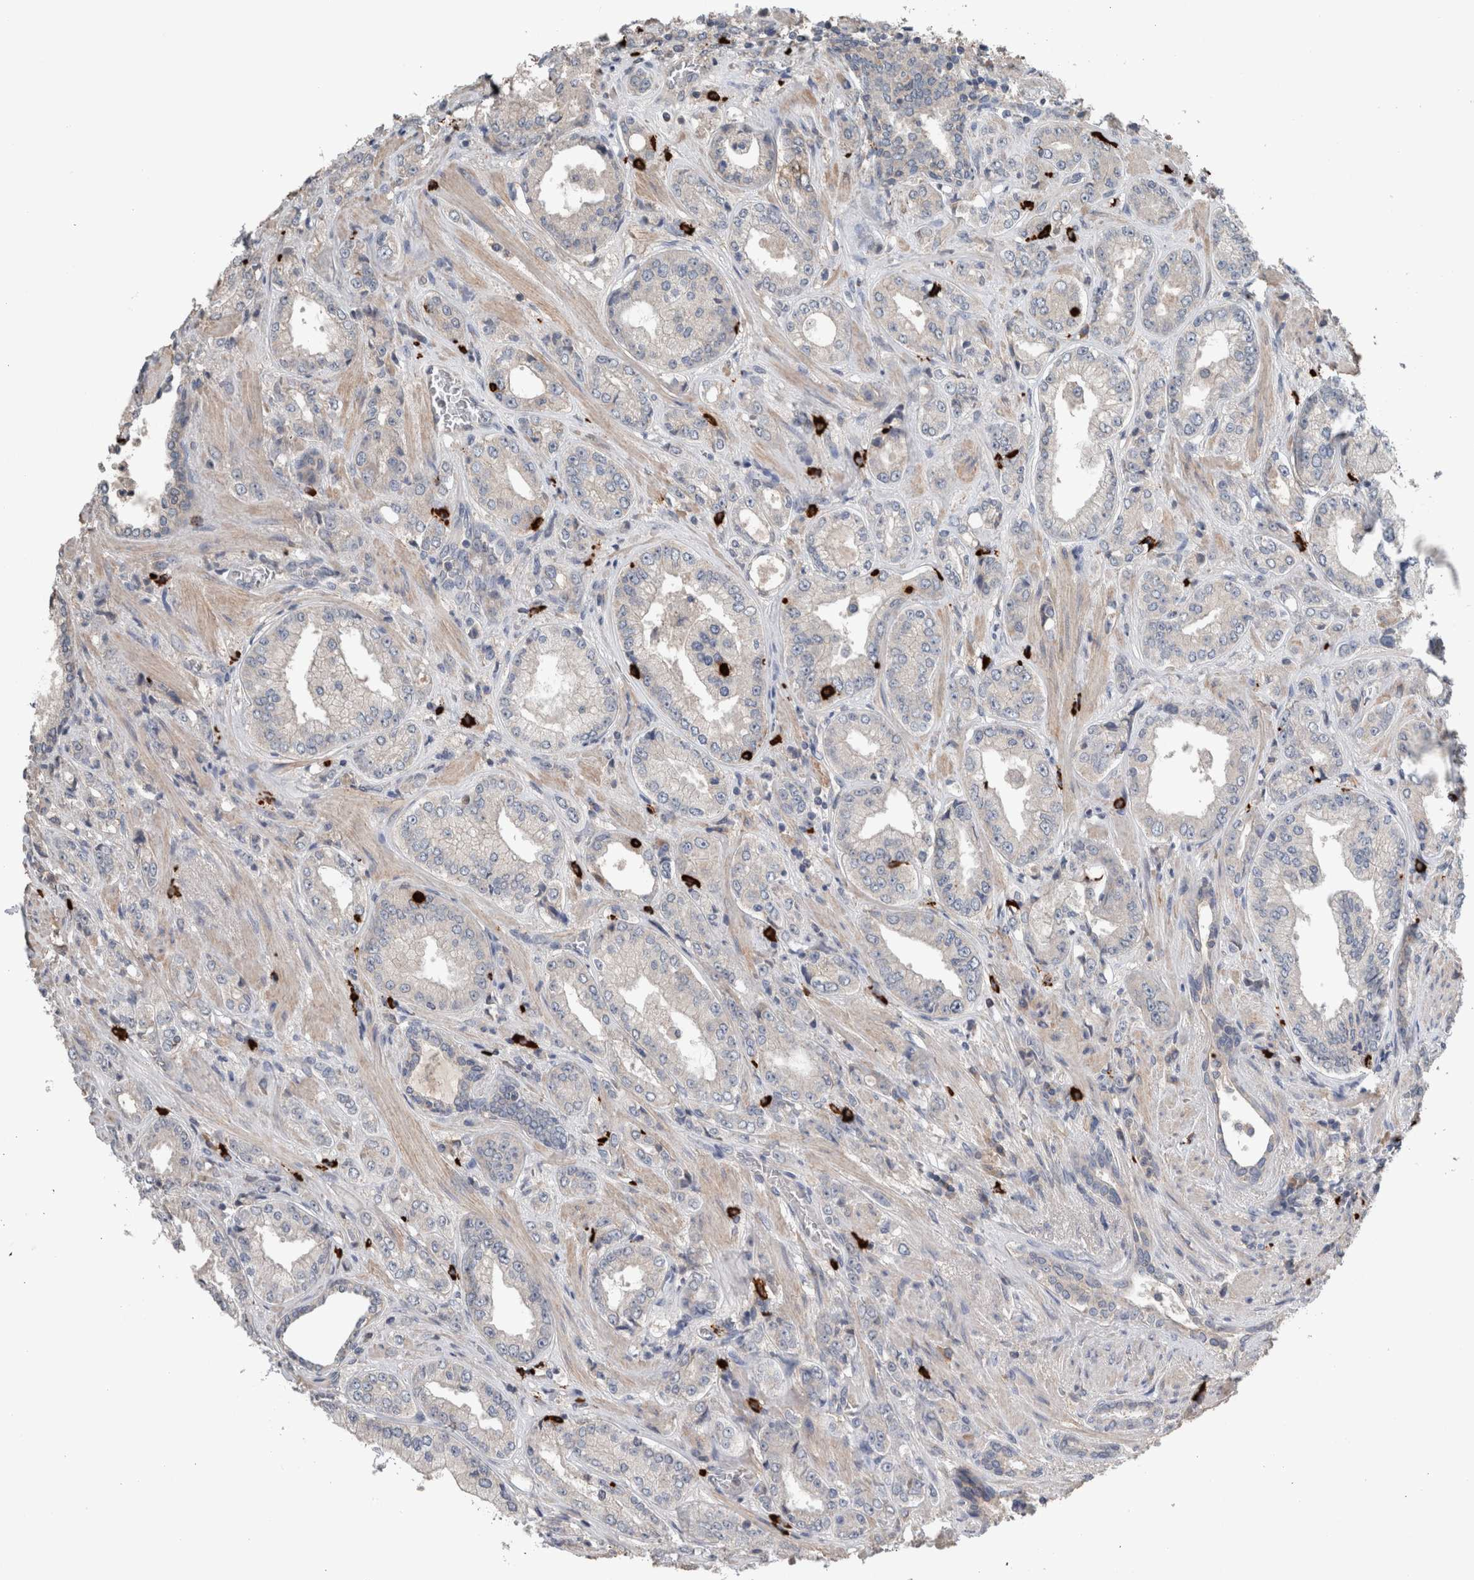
{"staining": {"intensity": "negative", "quantity": "none", "location": "none"}, "tissue": "prostate cancer", "cell_type": "Tumor cells", "image_type": "cancer", "snomed": [{"axis": "morphology", "description": "Adenocarcinoma, High grade"}, {"axis": "topography", "description": "Prostate"}], "caption": "Prostate cancer (adenocarcinoma (high-grade)) was stained to show a protein in brown. There is no significant staining in tumor cells.", "gene": "CRNN", "patient": {"sex": "male", "age": 61}}